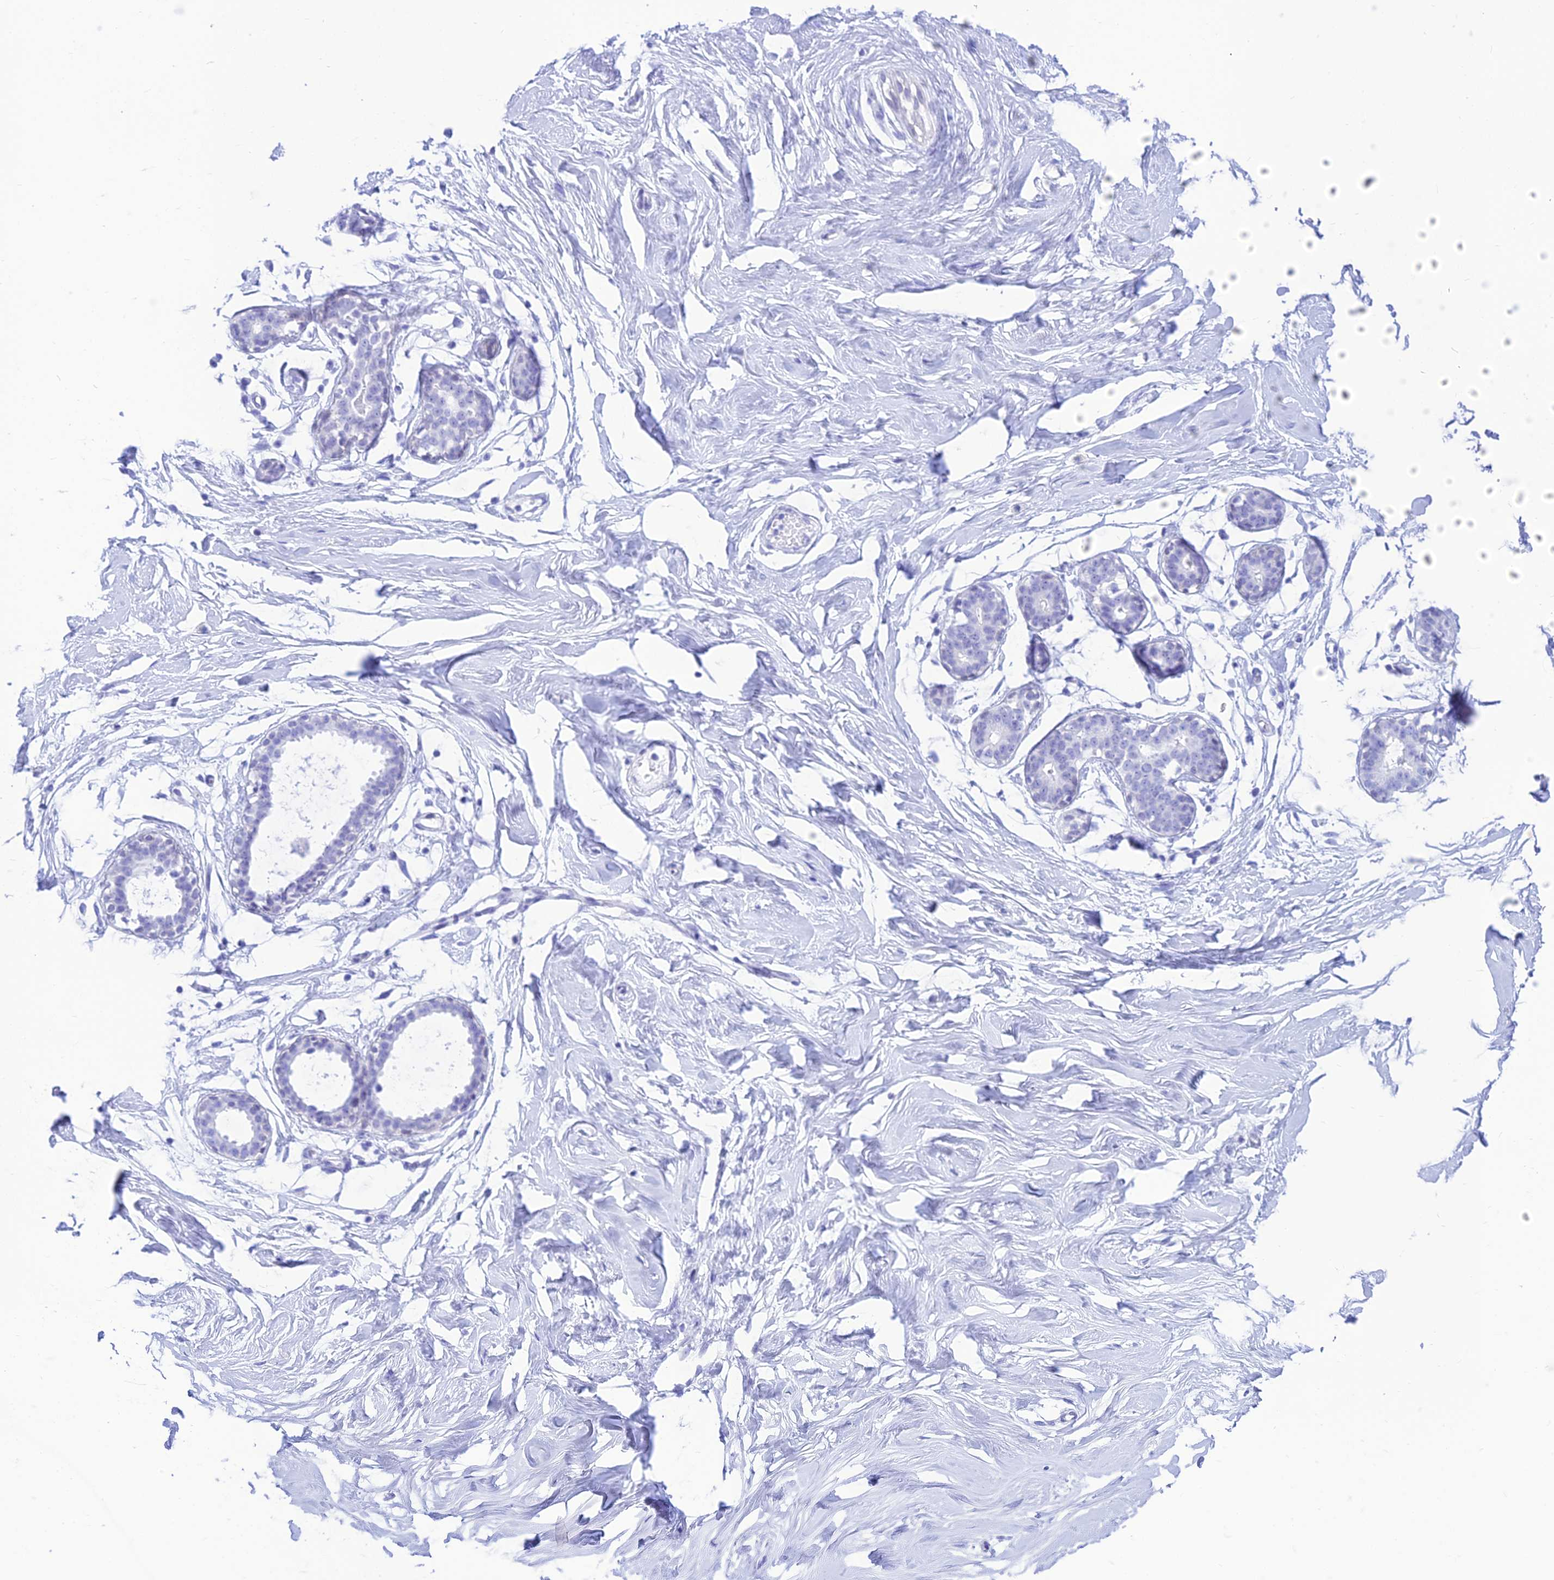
{"staining": {"intensity": "negative", "quantity": "none", "location": "none"}, "tissue": "breast", "cell_type": "Adipocytes", "image_type": "normal", "snomed": [{"axis": "morphology", "description": "Normal tissue, NOS"}, {"axis": "morphology", "description": "Adenoma, NOS"}, {"axis": "topography", "description": "Breast"}], "caption": "IHC image of benign human breast stained for a protein (brown), which exhibits no staining in adipocytes.", "gene": "PRNP", "patient": {"sex": "female", "age": 23}}